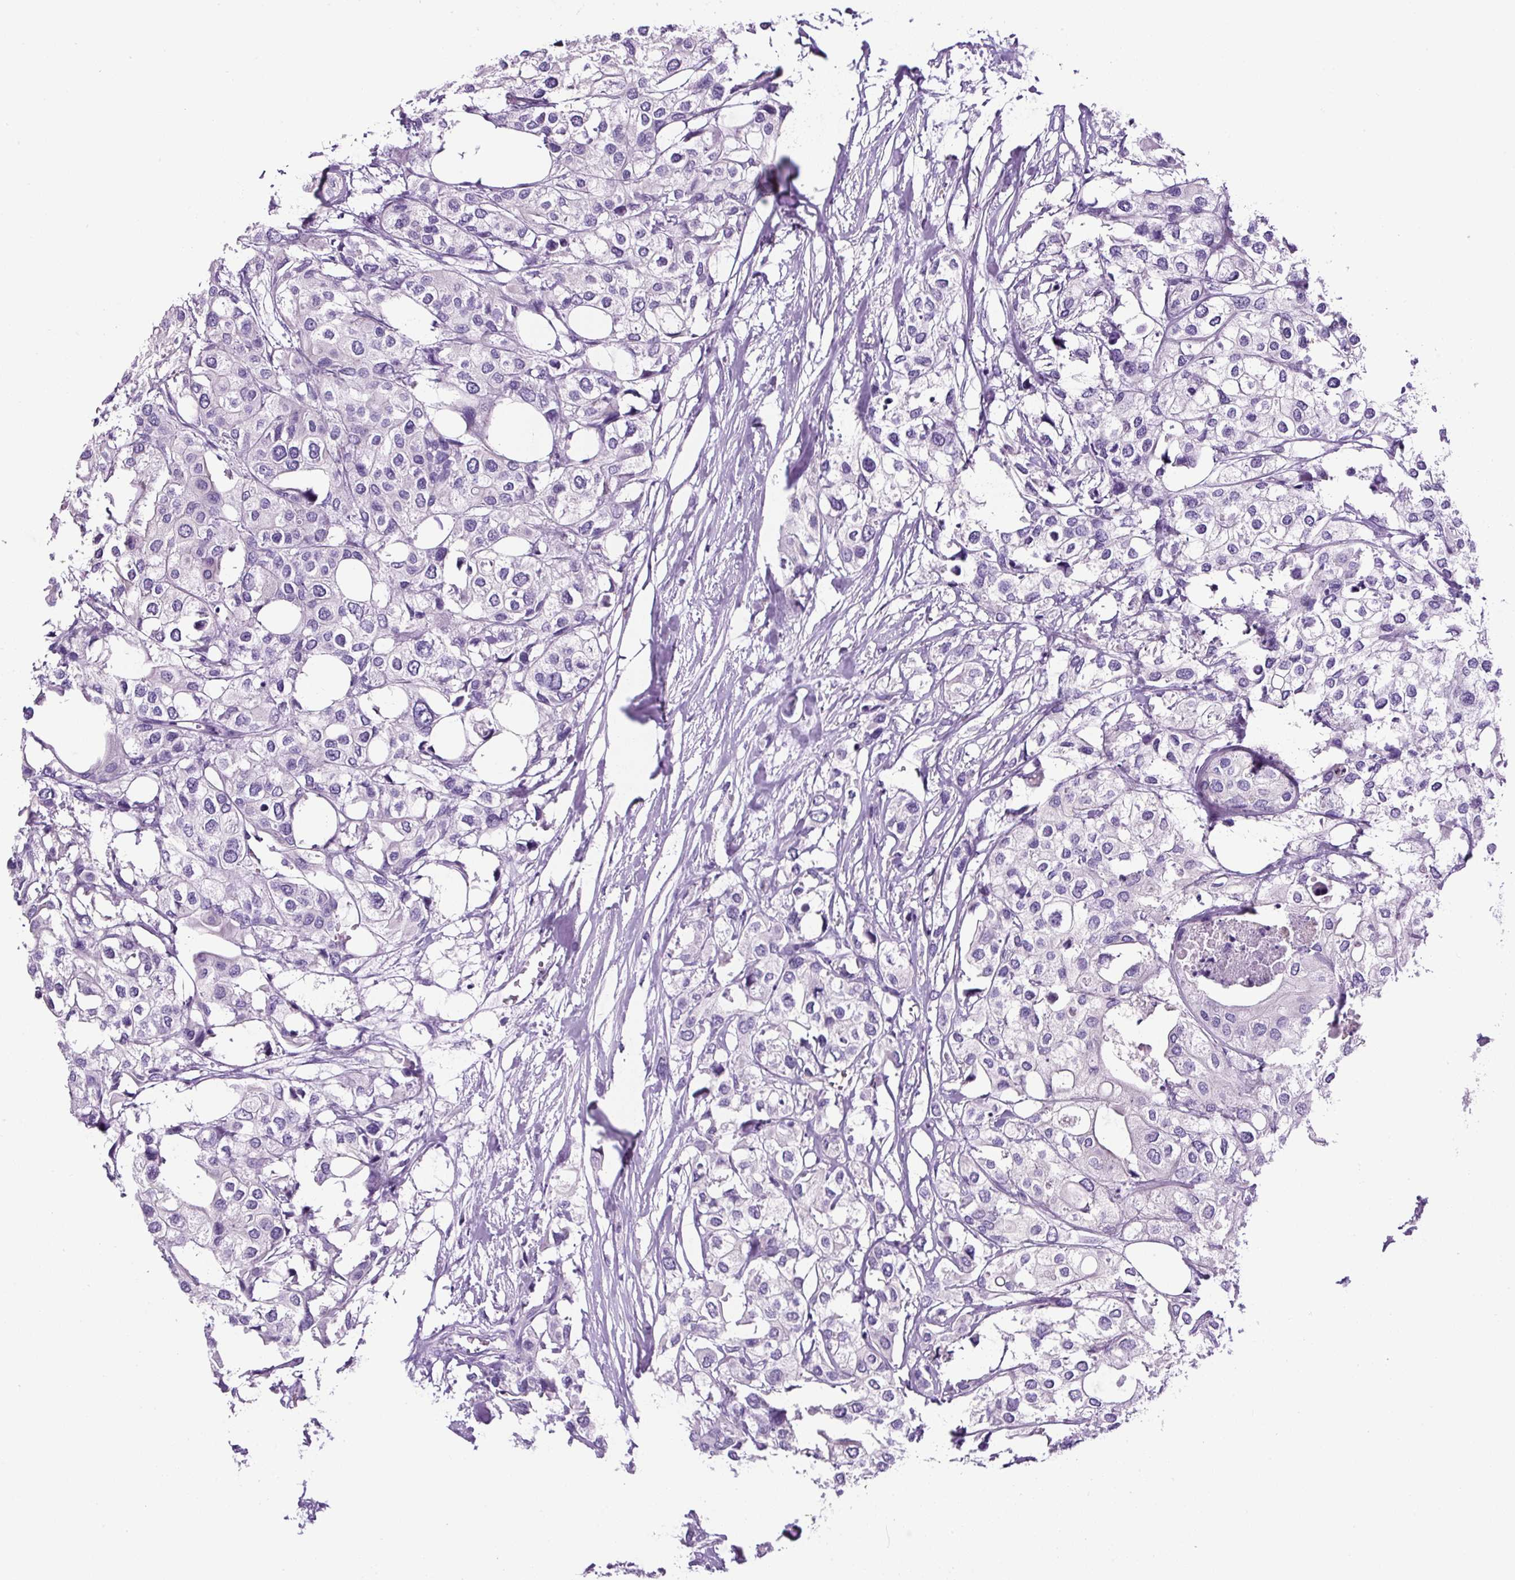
{"staining": {"intensity": "negative", "quantity": "none", "location": "none"}, "tissue": "urothelial cancer", "cell_type": "Tumor cells", "image_type": "cancer", "snomed": [{"axis": "morphology", "description": "Urothelial carcinoma, High grade"}, {"axis": "topography", "description": "Urinary bladder"}], "caption": "Immunohistochemistry (IHC) of high-grade urothelial carcinoma demonstrates no staining in tumor cells.", "gene": "SP8", "patient": {"sex": "male", "age": 64}}